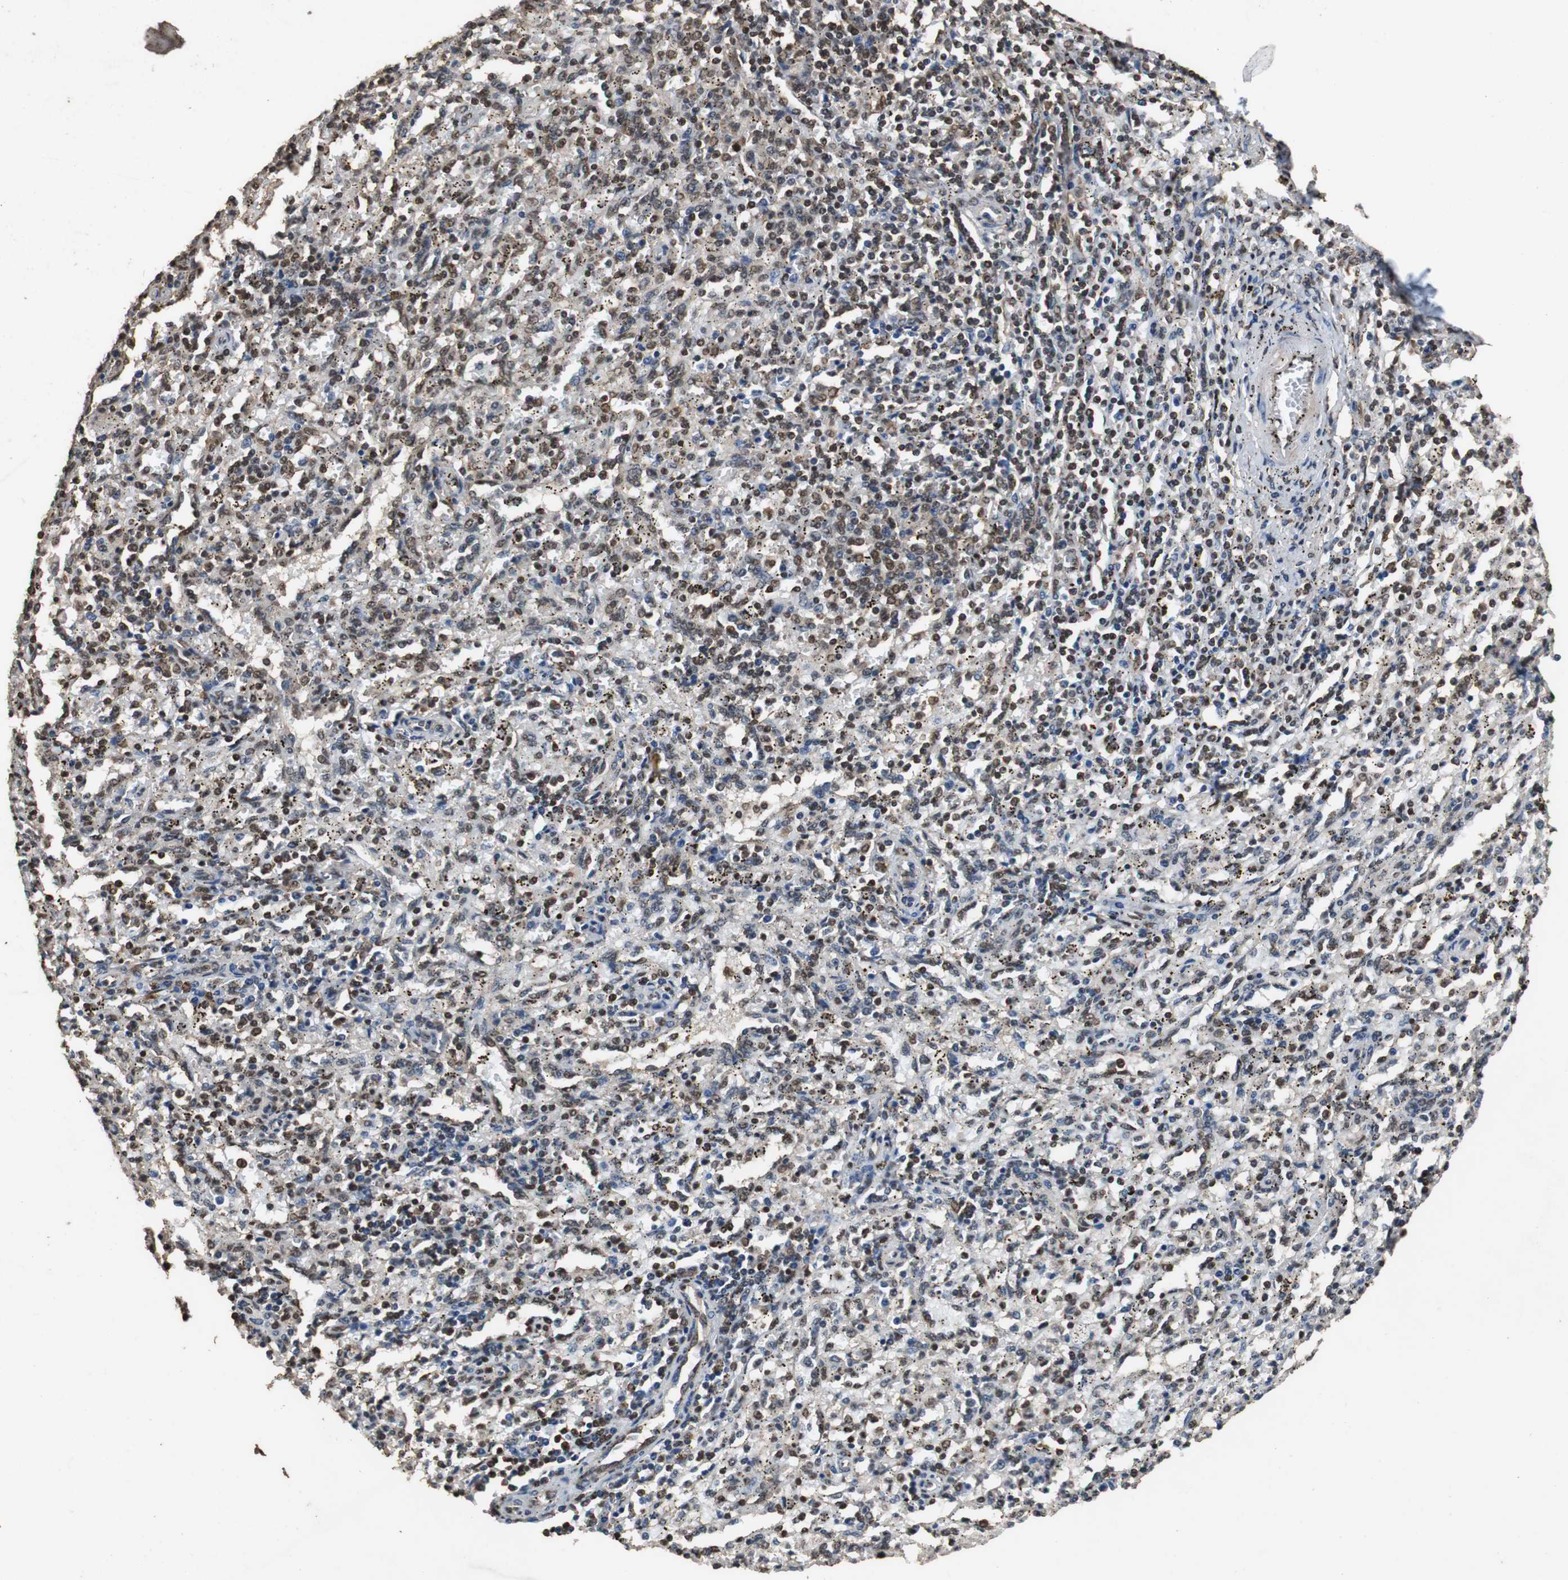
{"staining": {"intensity": "strong", "quantity": "25%-75%", "location": "cytoplasmic/membranous,nuclear"}, "tissue": "spleen", "cell_type": "Cells in red pulp", "image_type": "normal", "snomed": [{"axis": "morphology", "description": "Normal tissue, NOS"}, {"axis": "topography", "description": "Spleen"}], "caption": "Strong cytoplasmic/membranous,nuclear staining is identified in approximately 25%-75% of cells in red pulp in normal spleen.", "gene": "ZNF18", "patient": {"sex": "female", "age": 10}}